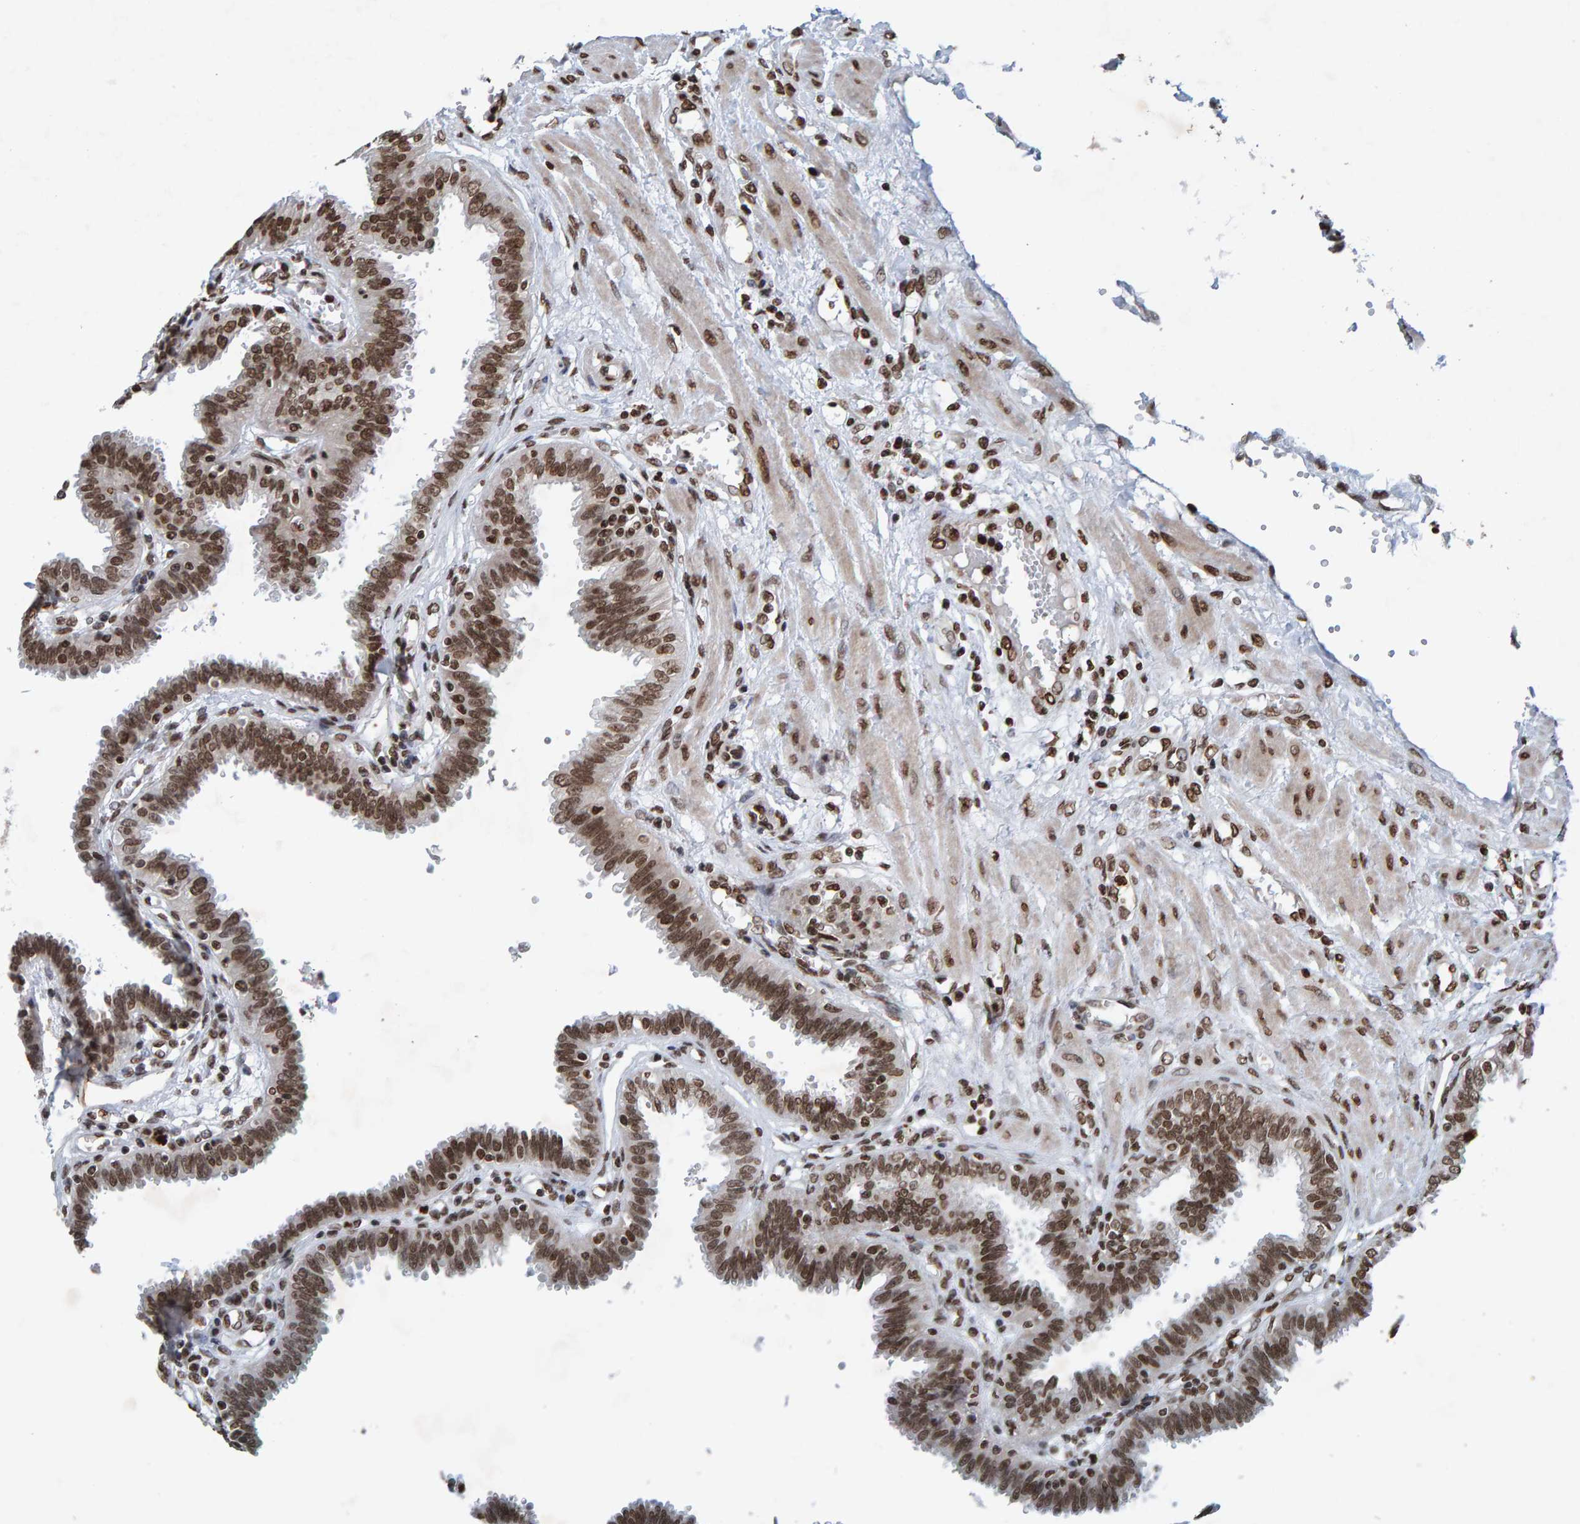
{"staining": {"intensity": "moderate", "quantity": ">75%", "location": "nuclear"}, "tissue": "fallopian tube", "cell_type": "Glandular cells", "image_type": "normal", "snomed": [{"axis": "morphology", "description": "Normal tissue, NOS"}, {"axis": "topography", "description": "Fallopian tube"}], "caption": "Immunohistochemical staining of normal human fallopian tube displays medium levels of moderate nuclear expression in approximately >75% of glandular cells.", "gene": "H2AZ1", "patient": {"sex": "female", "age": 32}}